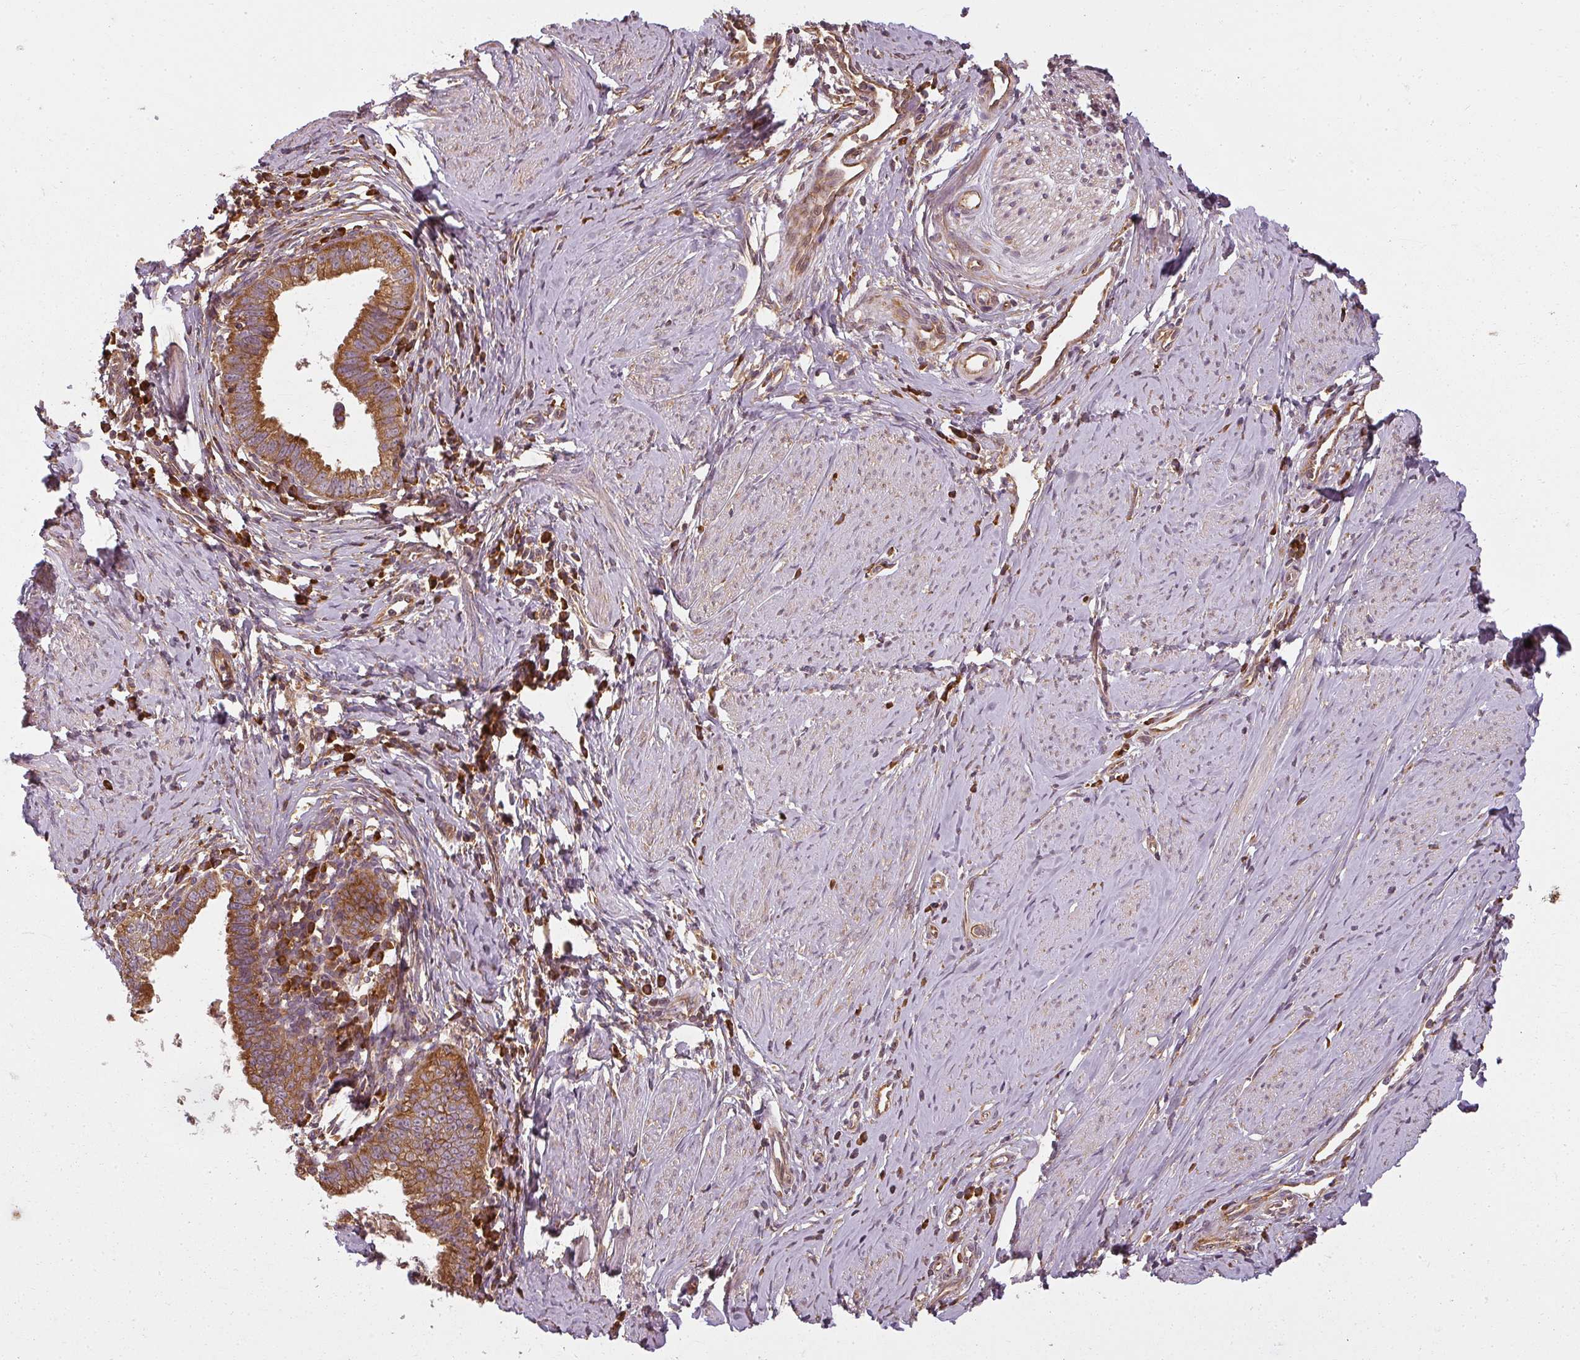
{"staining": {"intensity": "strong", "quantity": ">75%", "location": "cytoplasmic/membranous"}, "tissue": "cervical cancer", "cell_type": "Tumor cells", "image_type": "cancer", "snomed": [{"axis": "morphology", "description": "Adenocarcinoma, NOS"}, {"axis": "topography", "description": "Cervix"}], "caption": "A high amount of strong cytoplasmic/membranous positivity is appreciated in about >75% of tumor cells in cervical adenocarcinoma tissue.", "gene": "RPL24", "patient": {"sex": "female", "age": 36}}